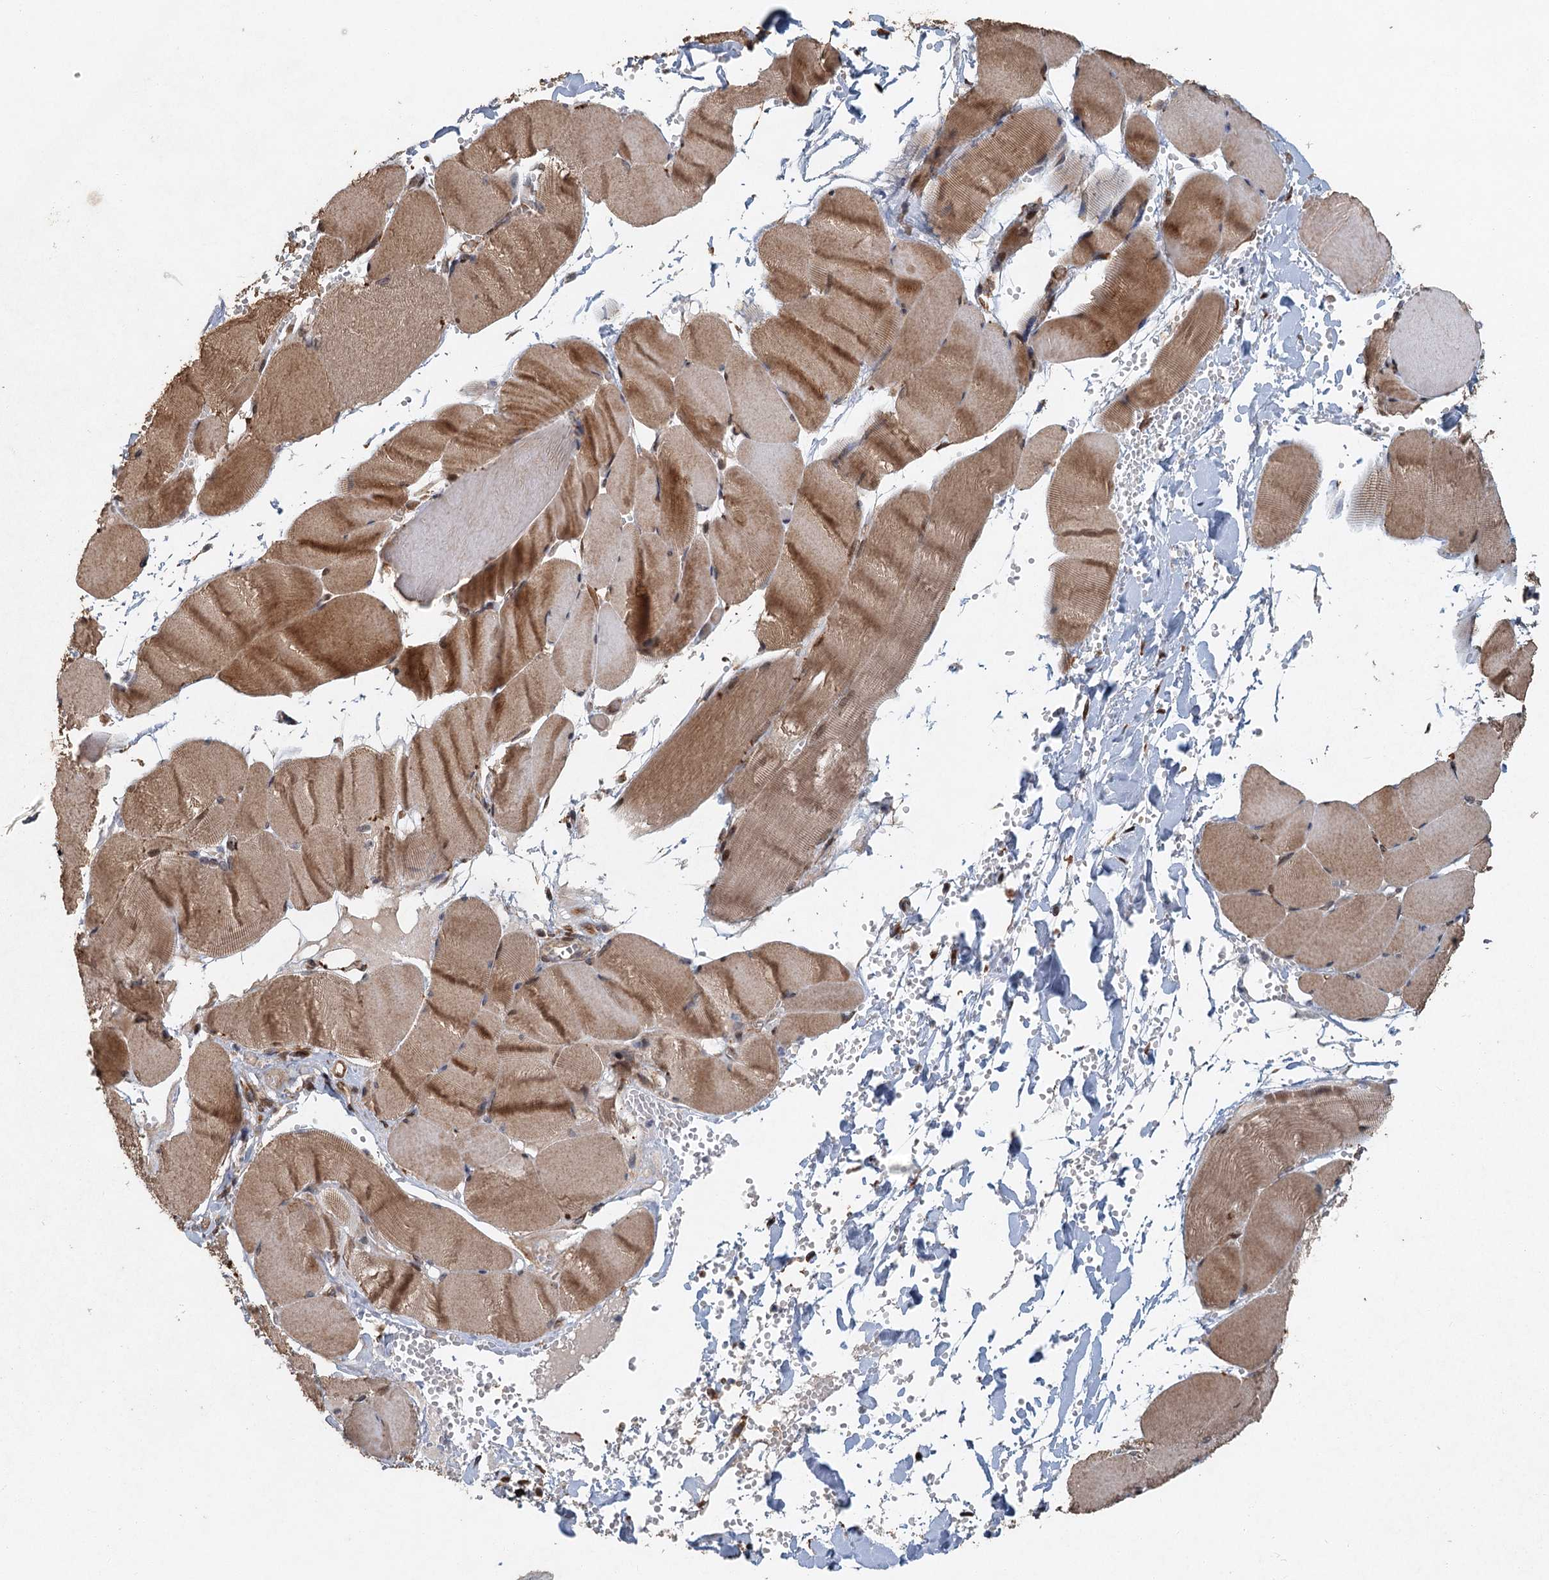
{"staining": {"intensity": "strong", "quantity": ">75%", "location": "cytoplasmic/membranous,nuclear"}, "tissue": "adipose tissue", "cell_type": "Adipocytes", "image_type": "normal", "snomed": [{"axis": "morphology", "description": "Normal tissue, NOS"}, {"axis": "topography", "description": "Skeletal muscle"}, {"axis": "topography", "description": "Peripheral nerve tissue"}], "caption": "Immunohistochemical staining of benign adipose tissue shows >75% levels of strong cytoplasmic/membranous,nuclear protein staining in about >75% of adipocytes. Immunohistochemistry stains the protein in brown and the nuclei are stained blue.", "gene": "SRPX2", "patient": {"sex": "female", "age": 55}}